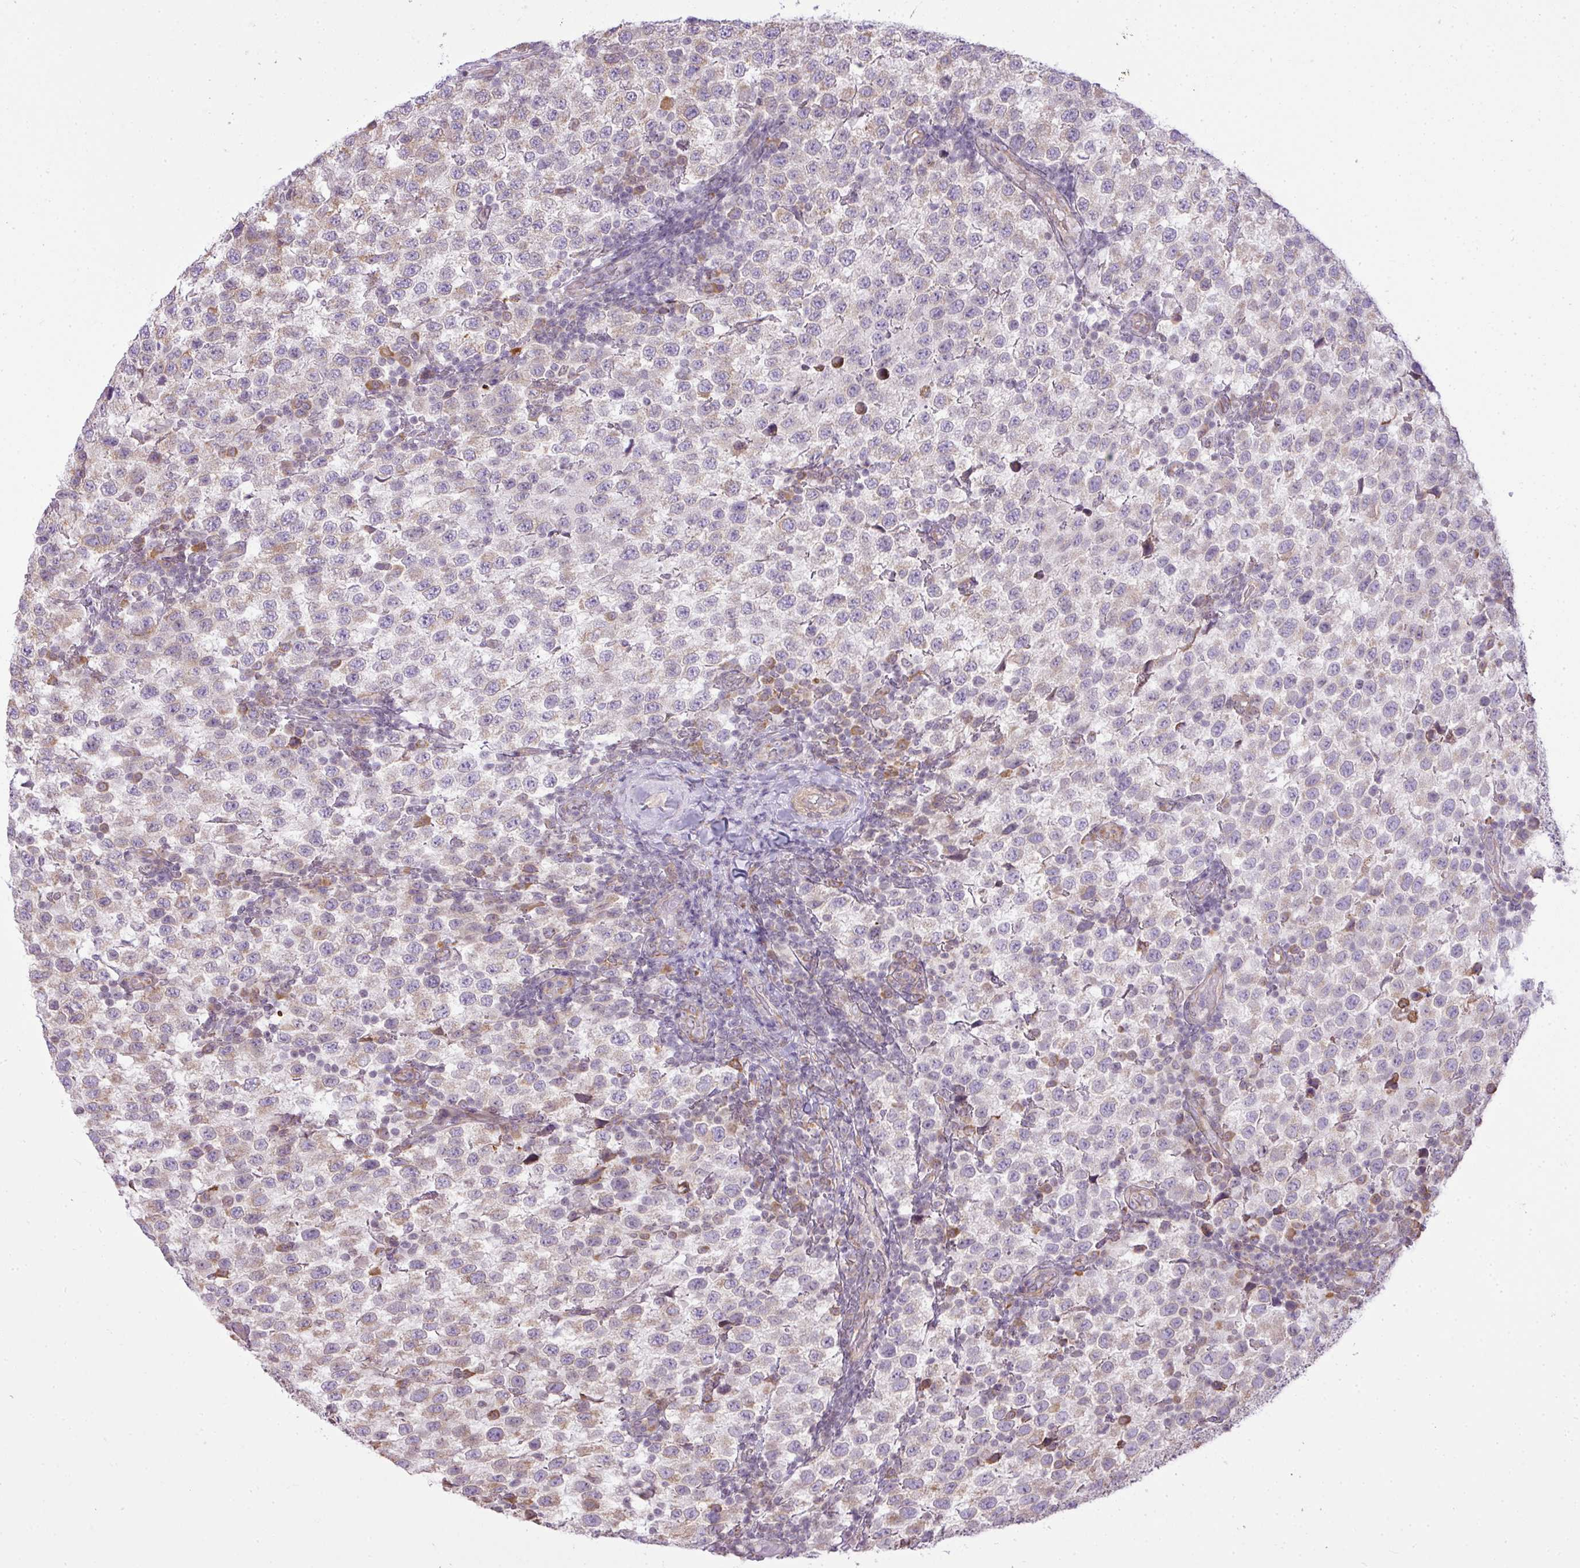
{"staining": {"intensity": "weak", "quantity": "<25%", "location": "cytoplasmic/membranous"}, "tissue": "testis cancer", "cell_type": "Tumor cells", "image_type": "cancer", "snomed": [{"axis": "morphology", "description": "Seminoma, NOS"}, {"axis": "topography", "description": "Testis"}], "caption": "A photomicrograph of testis seminoma stained for a protein reveals no brown staining in tumor cells.", "gene": "COX18", "patient": {"sex": "male", "age": 34}}